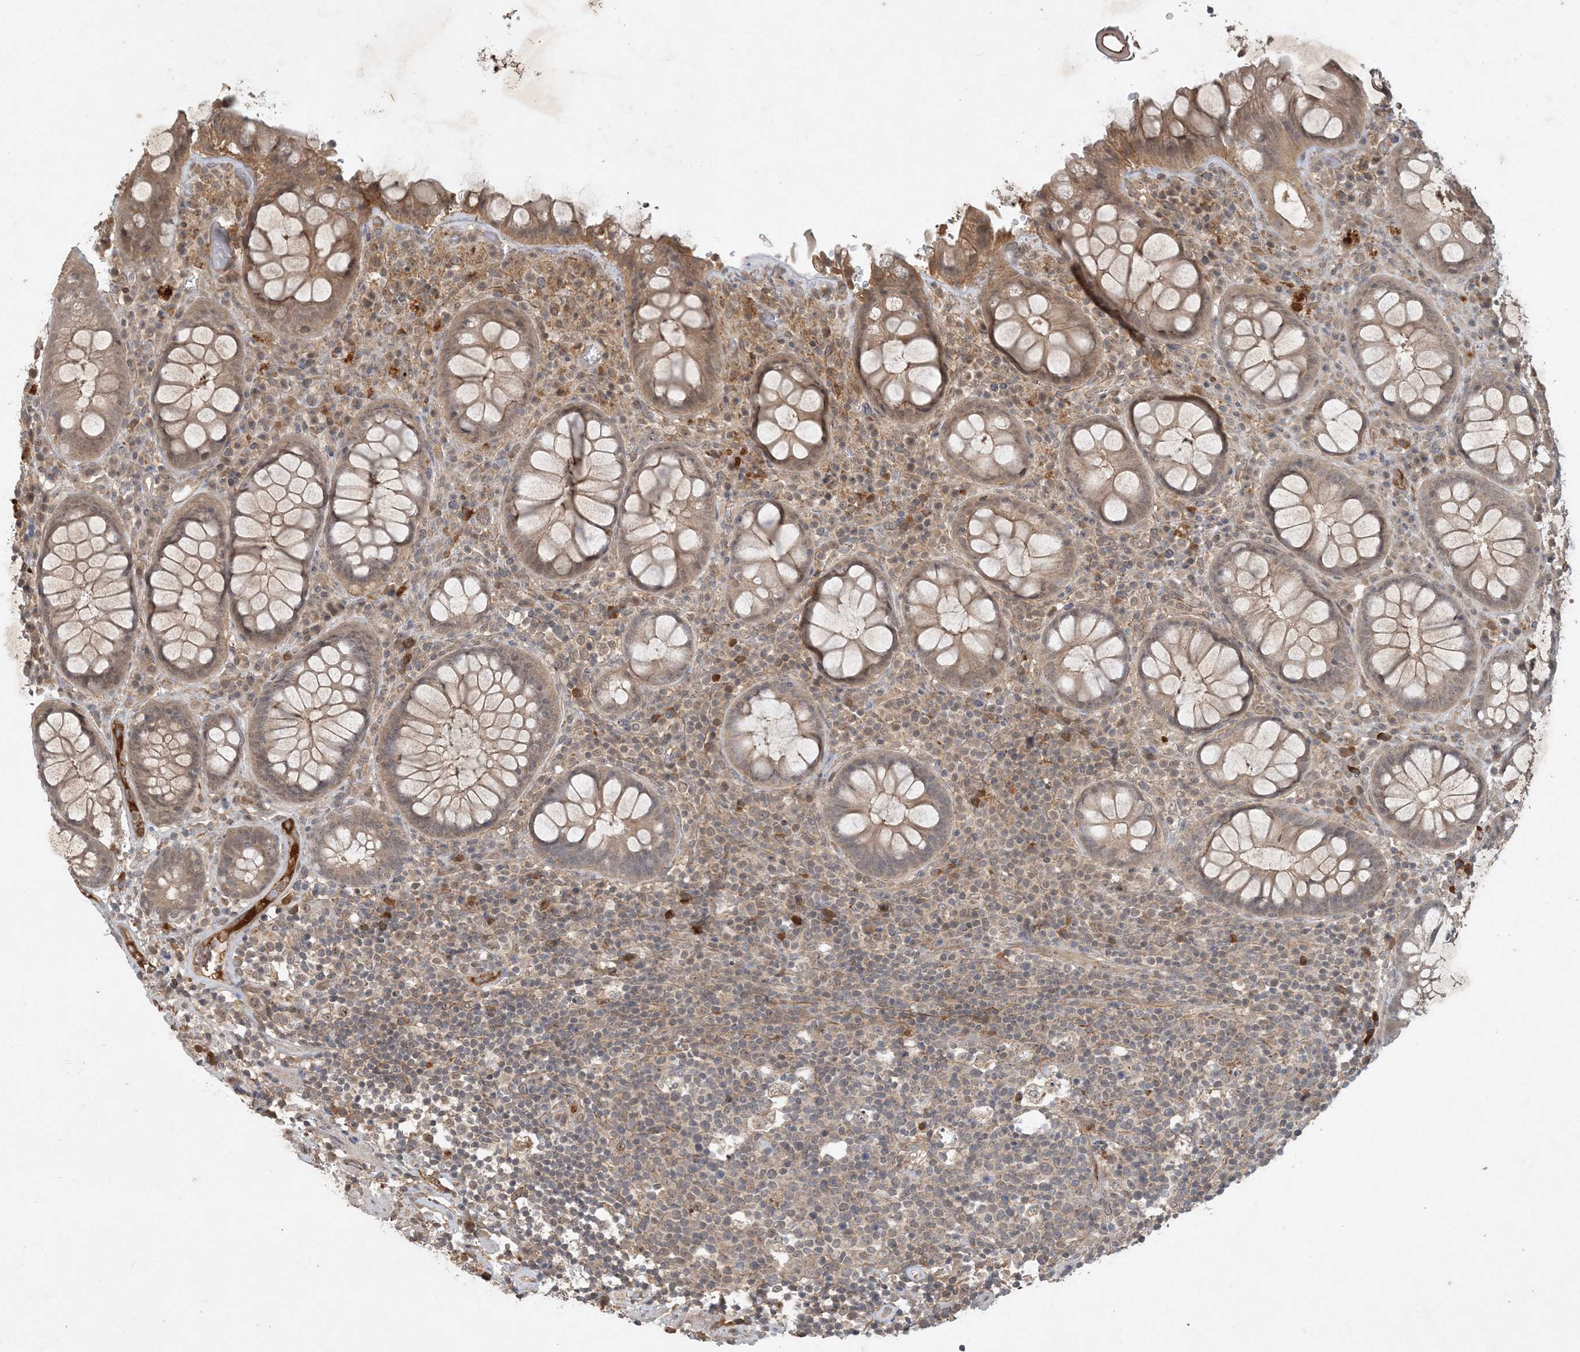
{"staining": {"intensity": "moderate", "quantity": "25%-75%", "location": "cytoplasmic/membranous"}, "tissue": "rectum", "cell_type": "Glandular cells", "image_type": "normal", "snomed": [{"axis": "morphology", "description": "Normal tissue, NOS"}, {"axis": "topography", "description": "Rectum"}], "caption": "This is a histology image of IHC staining of normal rectum, which shows moderate staining in the cytoplasmic/membranous of glandular cells.", "gene": "ZCCHC4", "patient": {"sex": "male", "age": 64}}